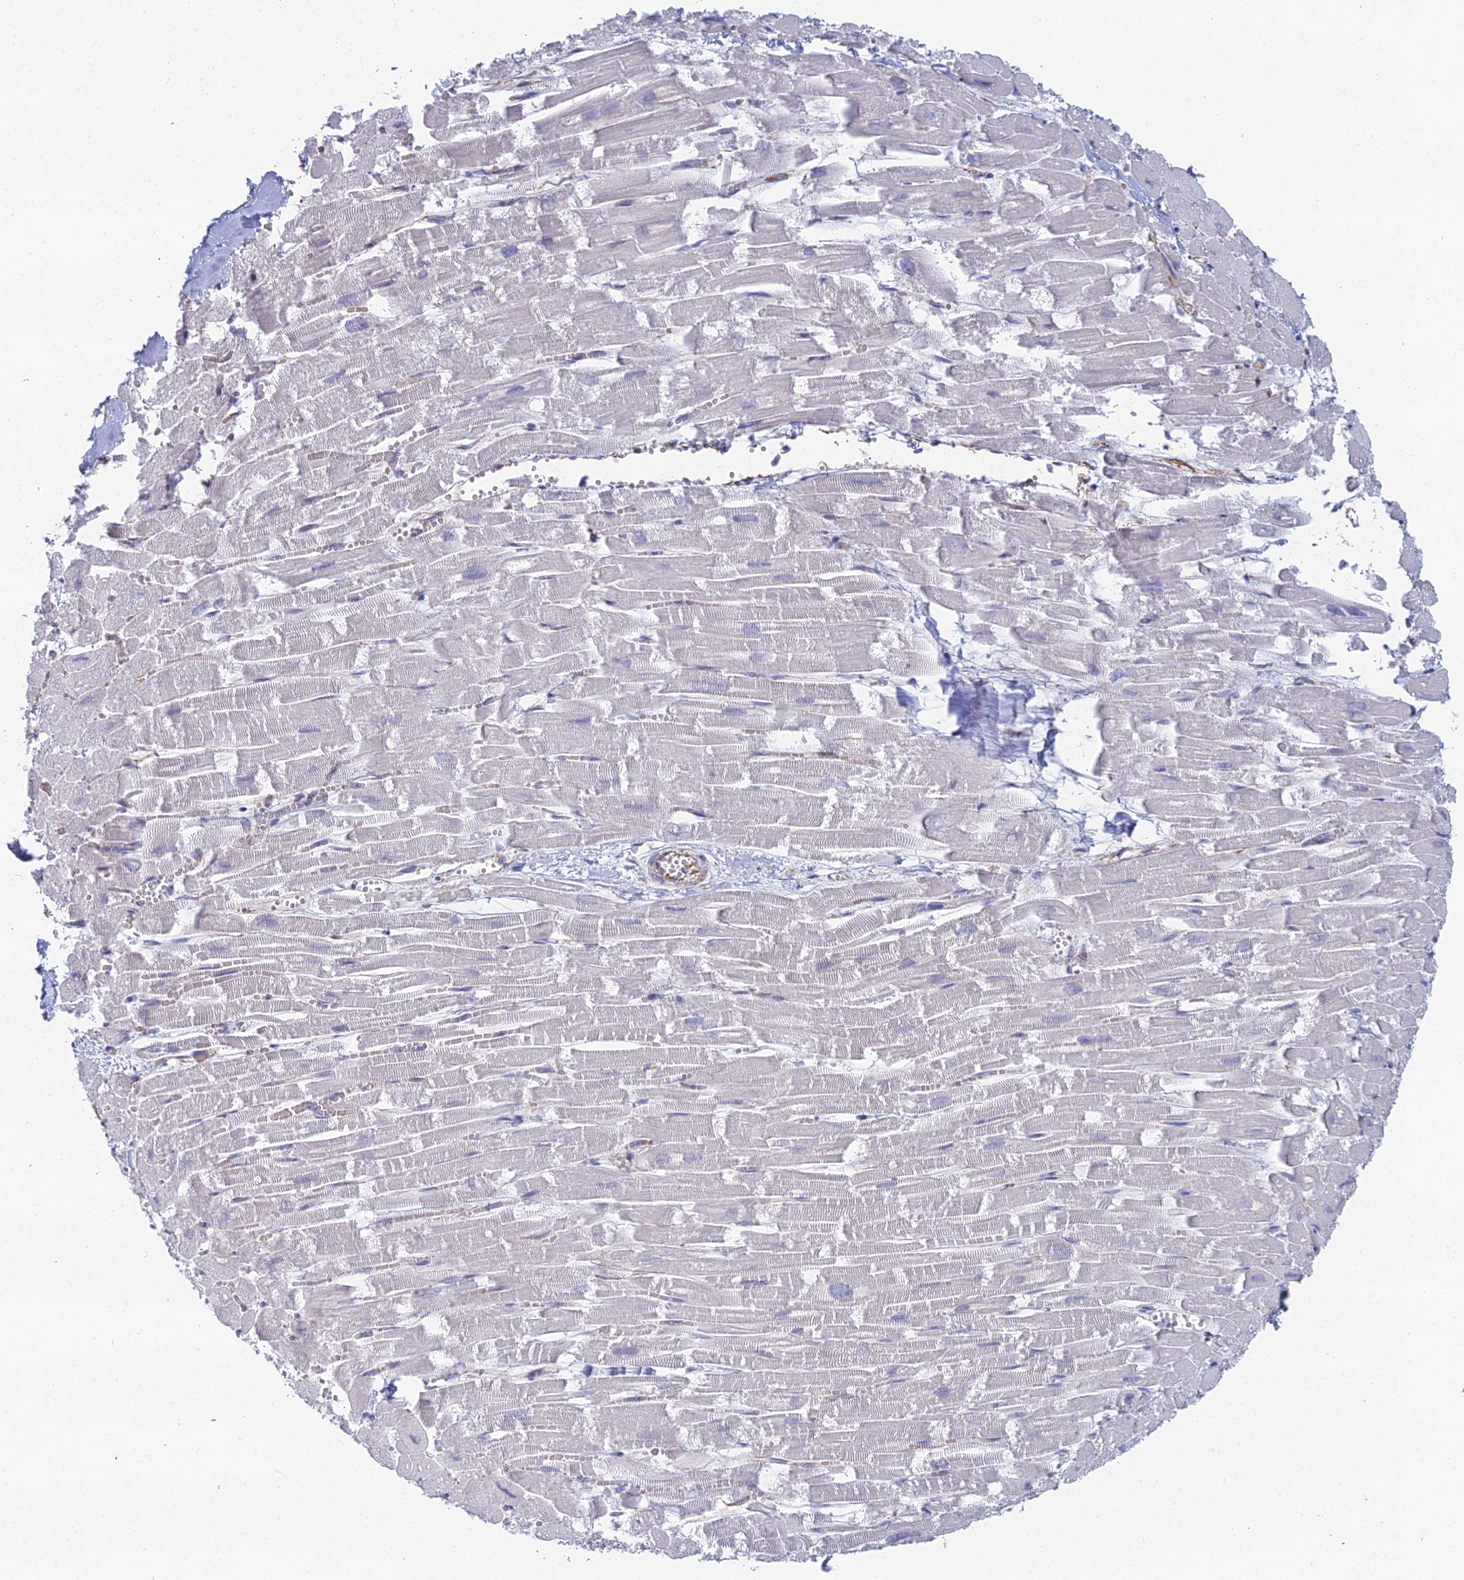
{"staining": {"intensity": "negative", "quantity": "none", "location": "none"}, "tissue": "heart muscle", "cell_type": "Cardiomyocytes", "image_type": "normal", "snomed": [{"axis": "morphology", "description": "Normal tissue, NOS"}, {"axis": "topography", "description": "Heart"}], "caption": "The photomicrograph demonstrates no significant staining in cardiomyocytes of heart muscle. The staining is performed using DAB (3,3'-diaminobenzidine) brown chromogen with nuclei counter-stained in using hematoxylin.", "gene": "CLVS2", "patient": {"sex": "male", "age": 54}}